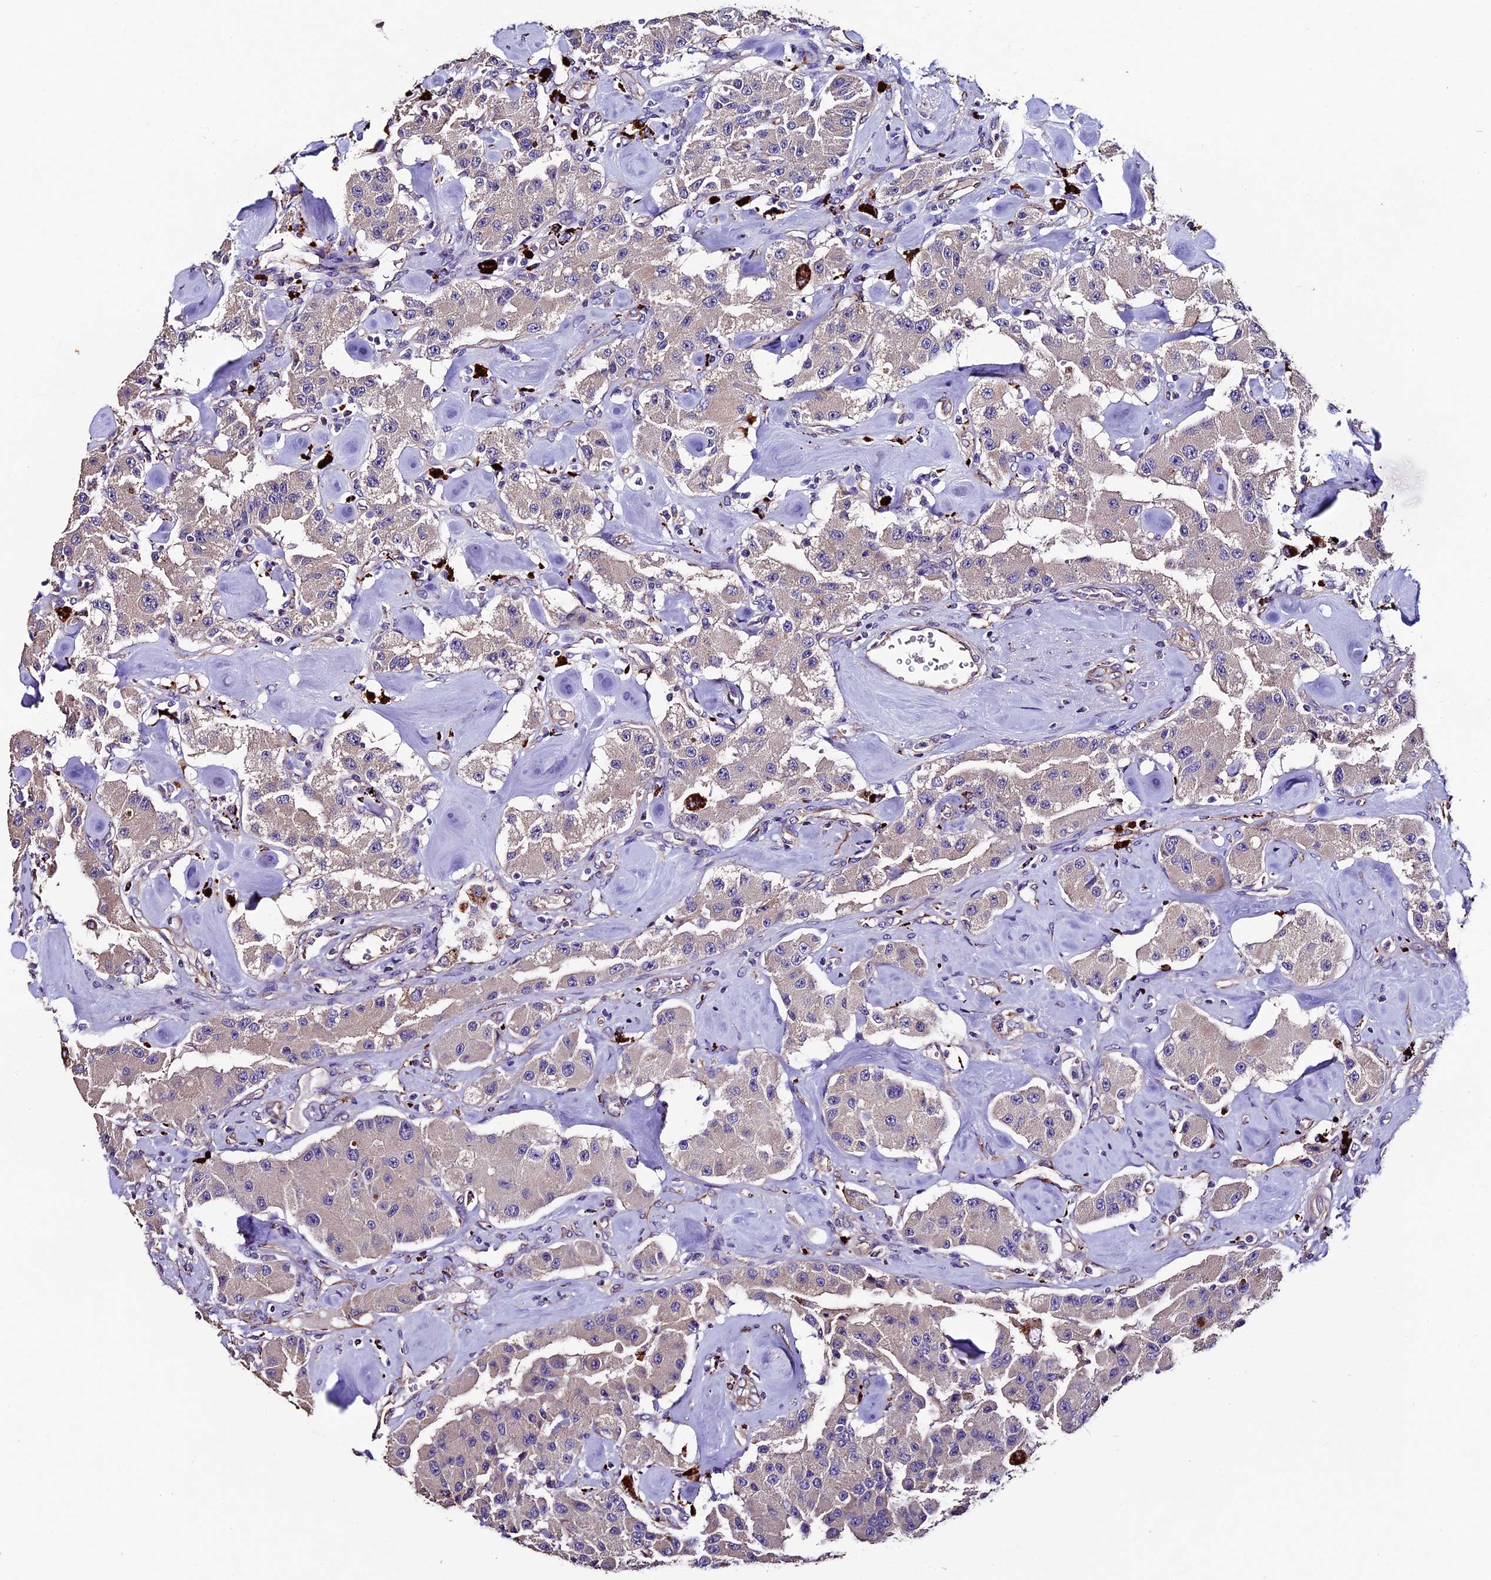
{"staining": {"intensity": "negative", "quantity": "none", "location": "none"}, "tissue": "carcinoid", "cell_type": "Tumor cells", "image_type": "cancer", "snomed": [{"axis": "morphology", "description": "Carcinoid, malignant, NOS"}, {"axis": "topography", "description": "Pancreas"}], "caption": "High magnification brightfield microscopy of malignant carcinoid stained with DAB (3,3'-diaminobenzidine) (brown) and counterstained with hematoxylin (blue): tumor cells show no significant positivity.", "gene": "CLN5", "patient": {"sex": "male", "age": 41}}